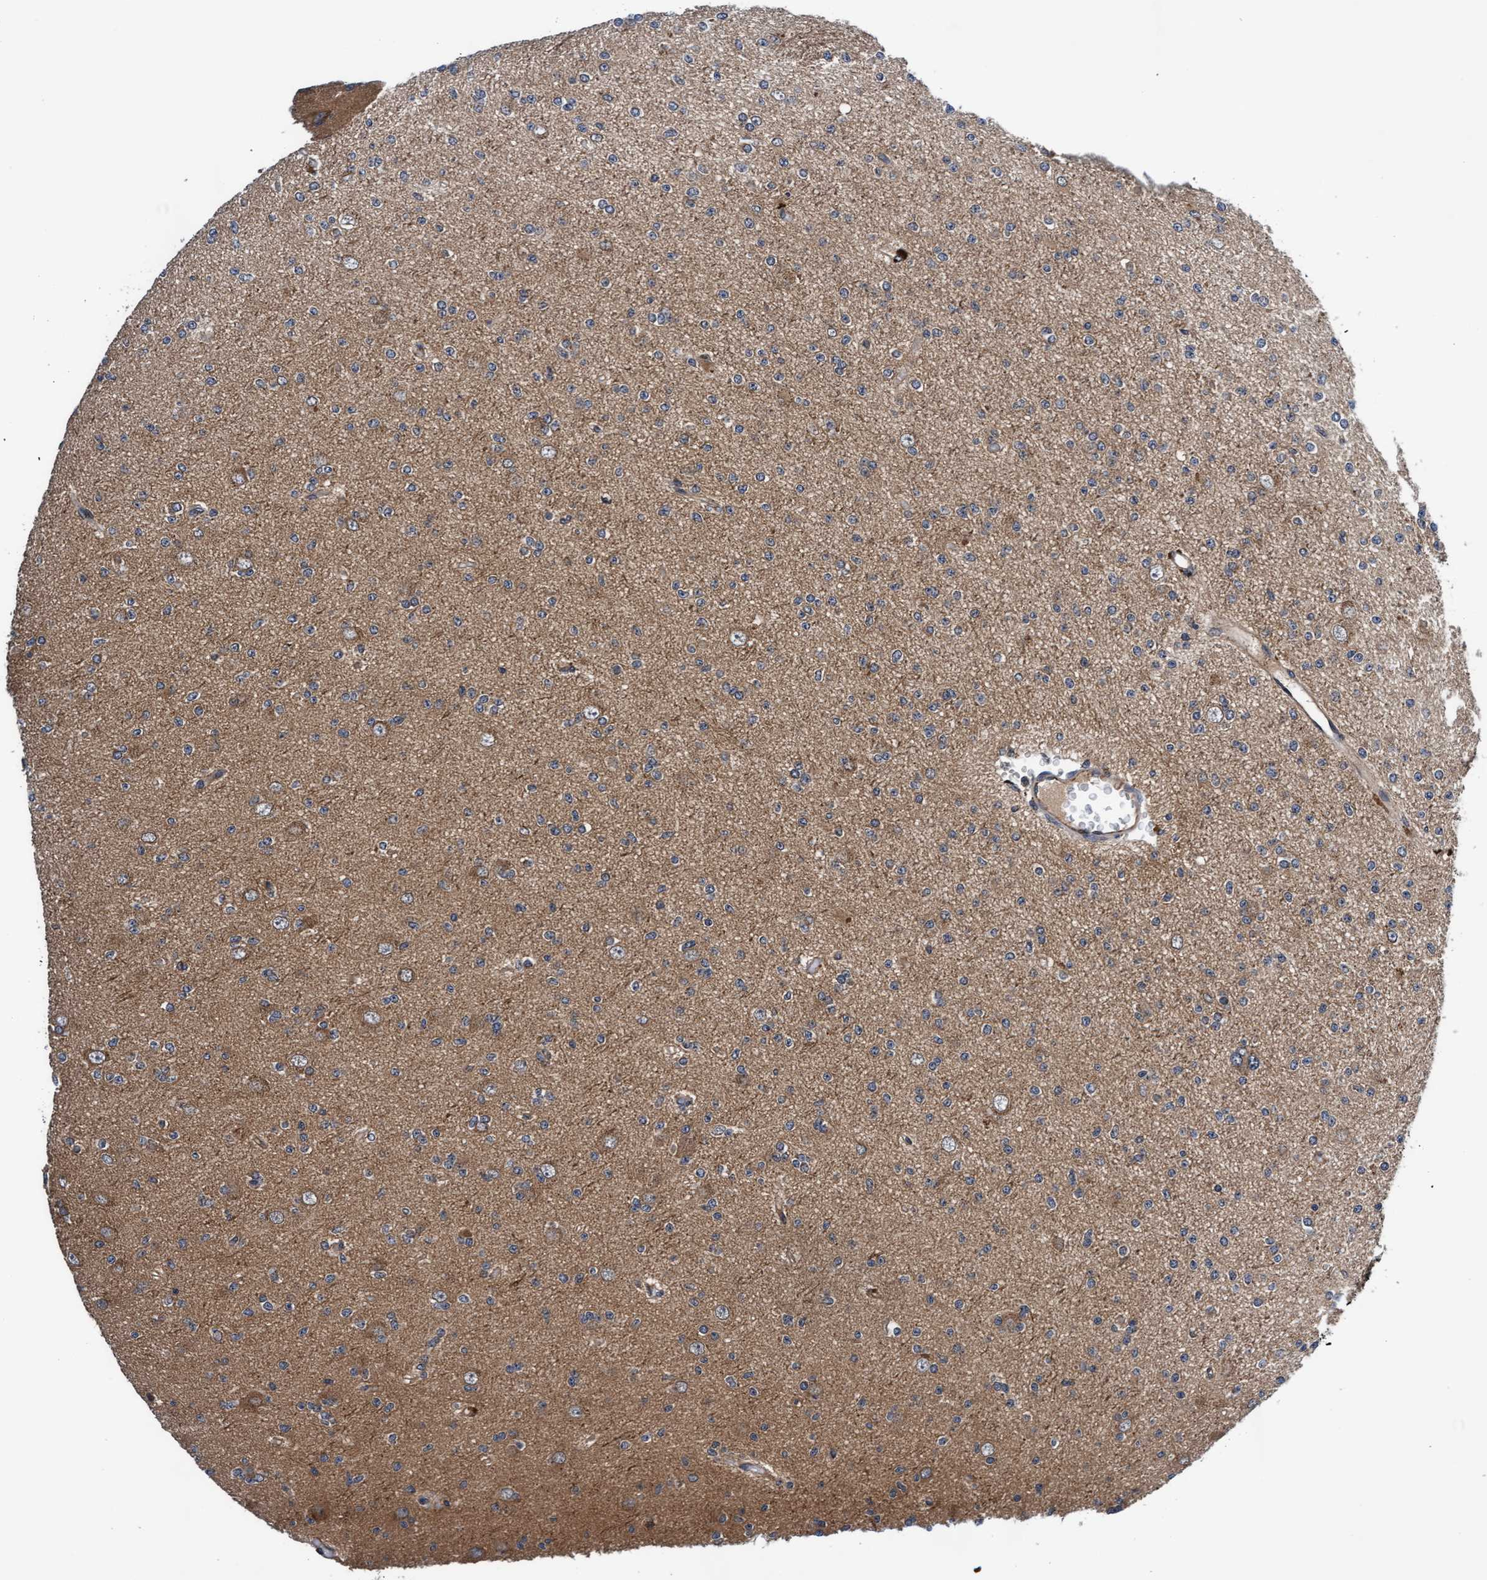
{"staining": {"intensity": "moderate", "quantity": "<25%", "location": "cytoplasmic/membranous"}, "tissue": "glioma", "cell_type": "Tumor cells", "image_type": "cancer", "snomed": [{"axis": "morphology", "description": "Glioma, malignant, Low grade"}, {"axis": "topography", "description": "Brain"}], "caption": "IHC micrograph of neoplastic tissue: human malignant low-grade glioma stained using immunohistochemistry (IHC) reveals low levels of moderate protein expression localized specifically in the cytoplasmic/membranous of tumor cells, appearing as a cytoplasmic/membranous brown color.", "gene": "EFCAB13", "patient": {"sex": "female", "age": 22}}